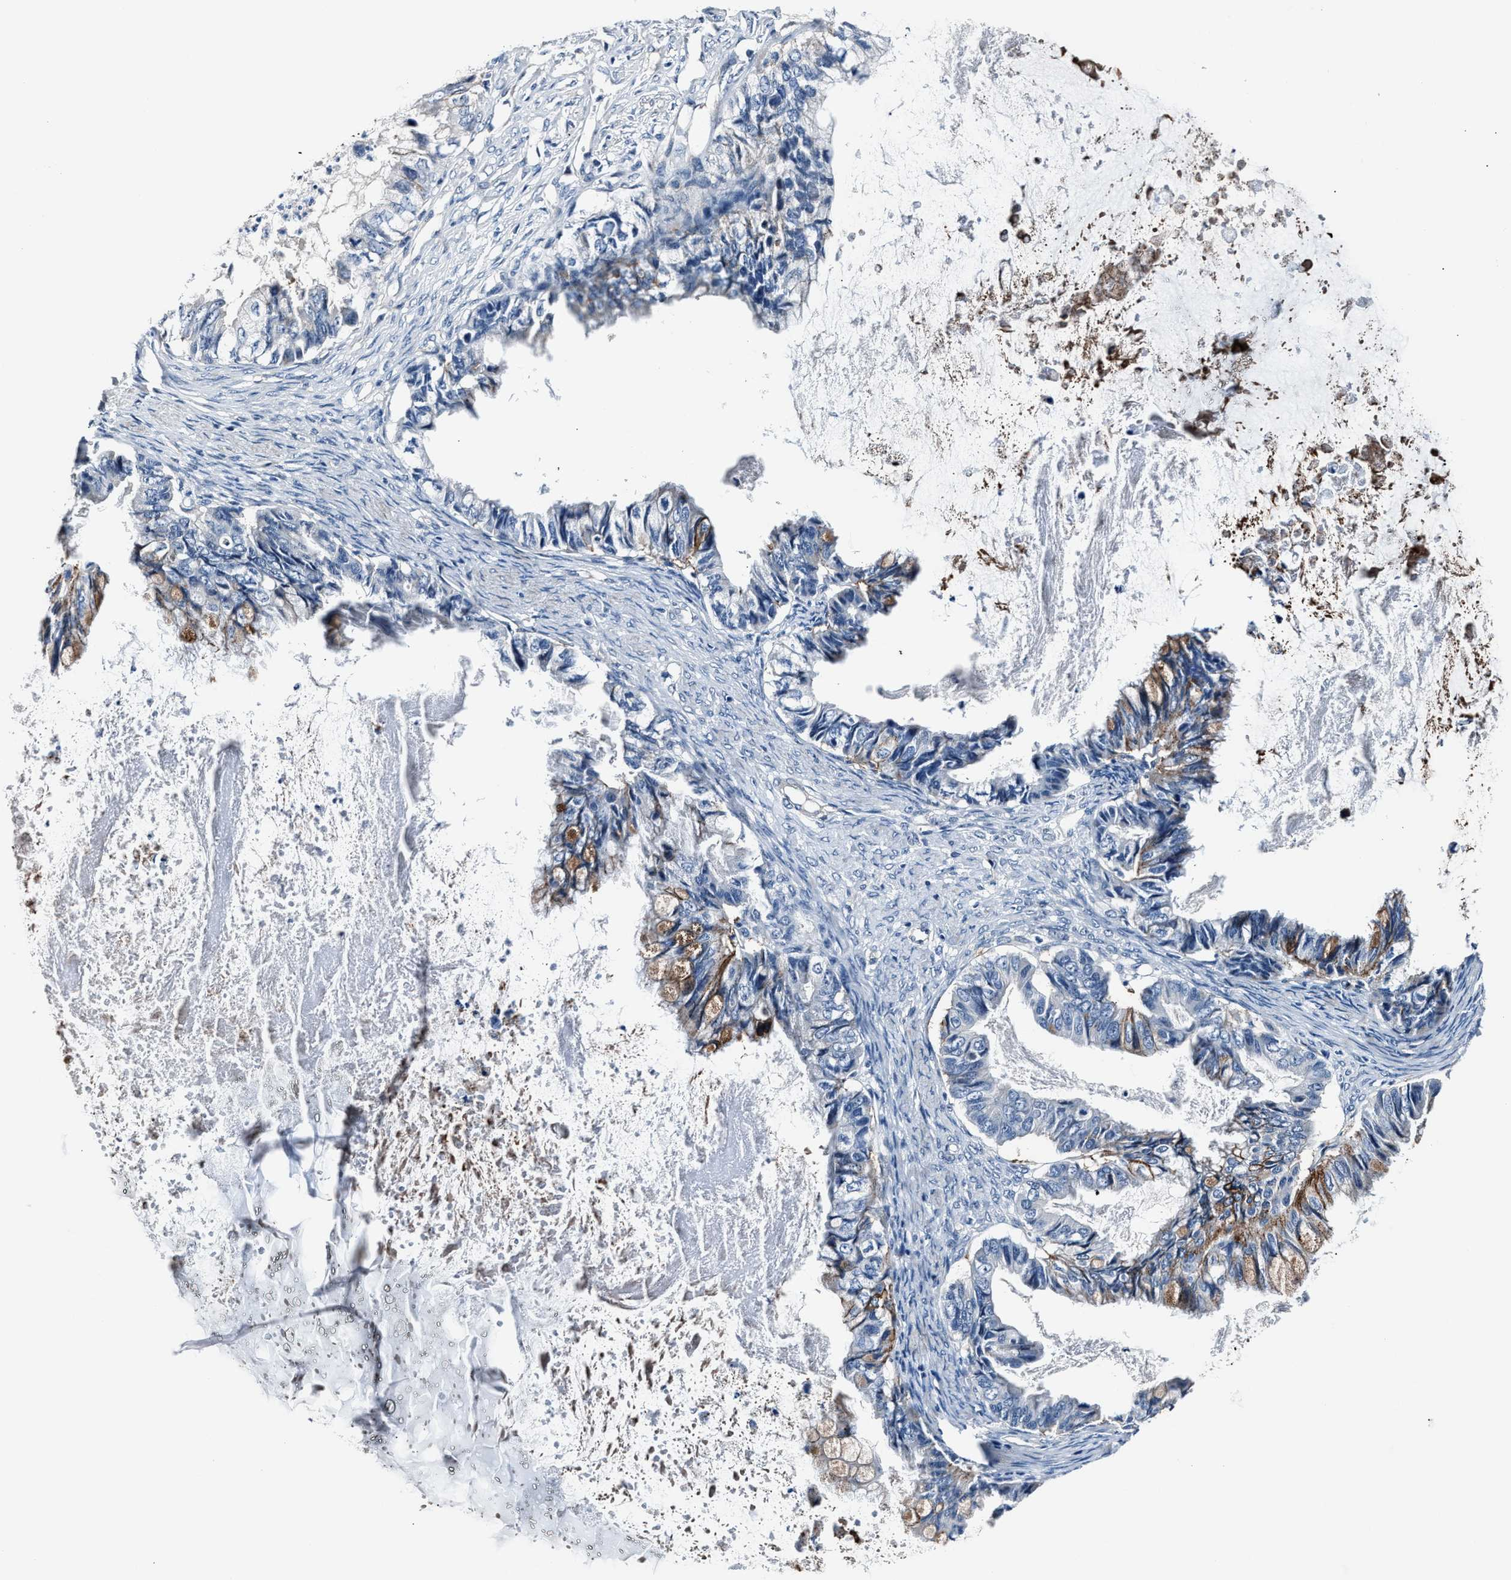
{"staining": {"intensity": "weak", "quantity": "25%-75%", "location": "cytoplasmic/membranous"}, "tissue": "ovarian cancer", "cell_type": "Tumor cells", "image_type": "cancer", "snomed": [{"axis": "morphology", "description": "Cystadenocarcinoma, mucinous, NOS"}, {"axis": "topography", "description": "Ovary"}], "caption": "Ovarian mucinous cystadenocarcinoma tissue displays weak cytoplasmic/membranous staining in about 25%-75% of tumor cells", "gene": "MPDZ", "patient": {"sex": "female", "age": 80}}